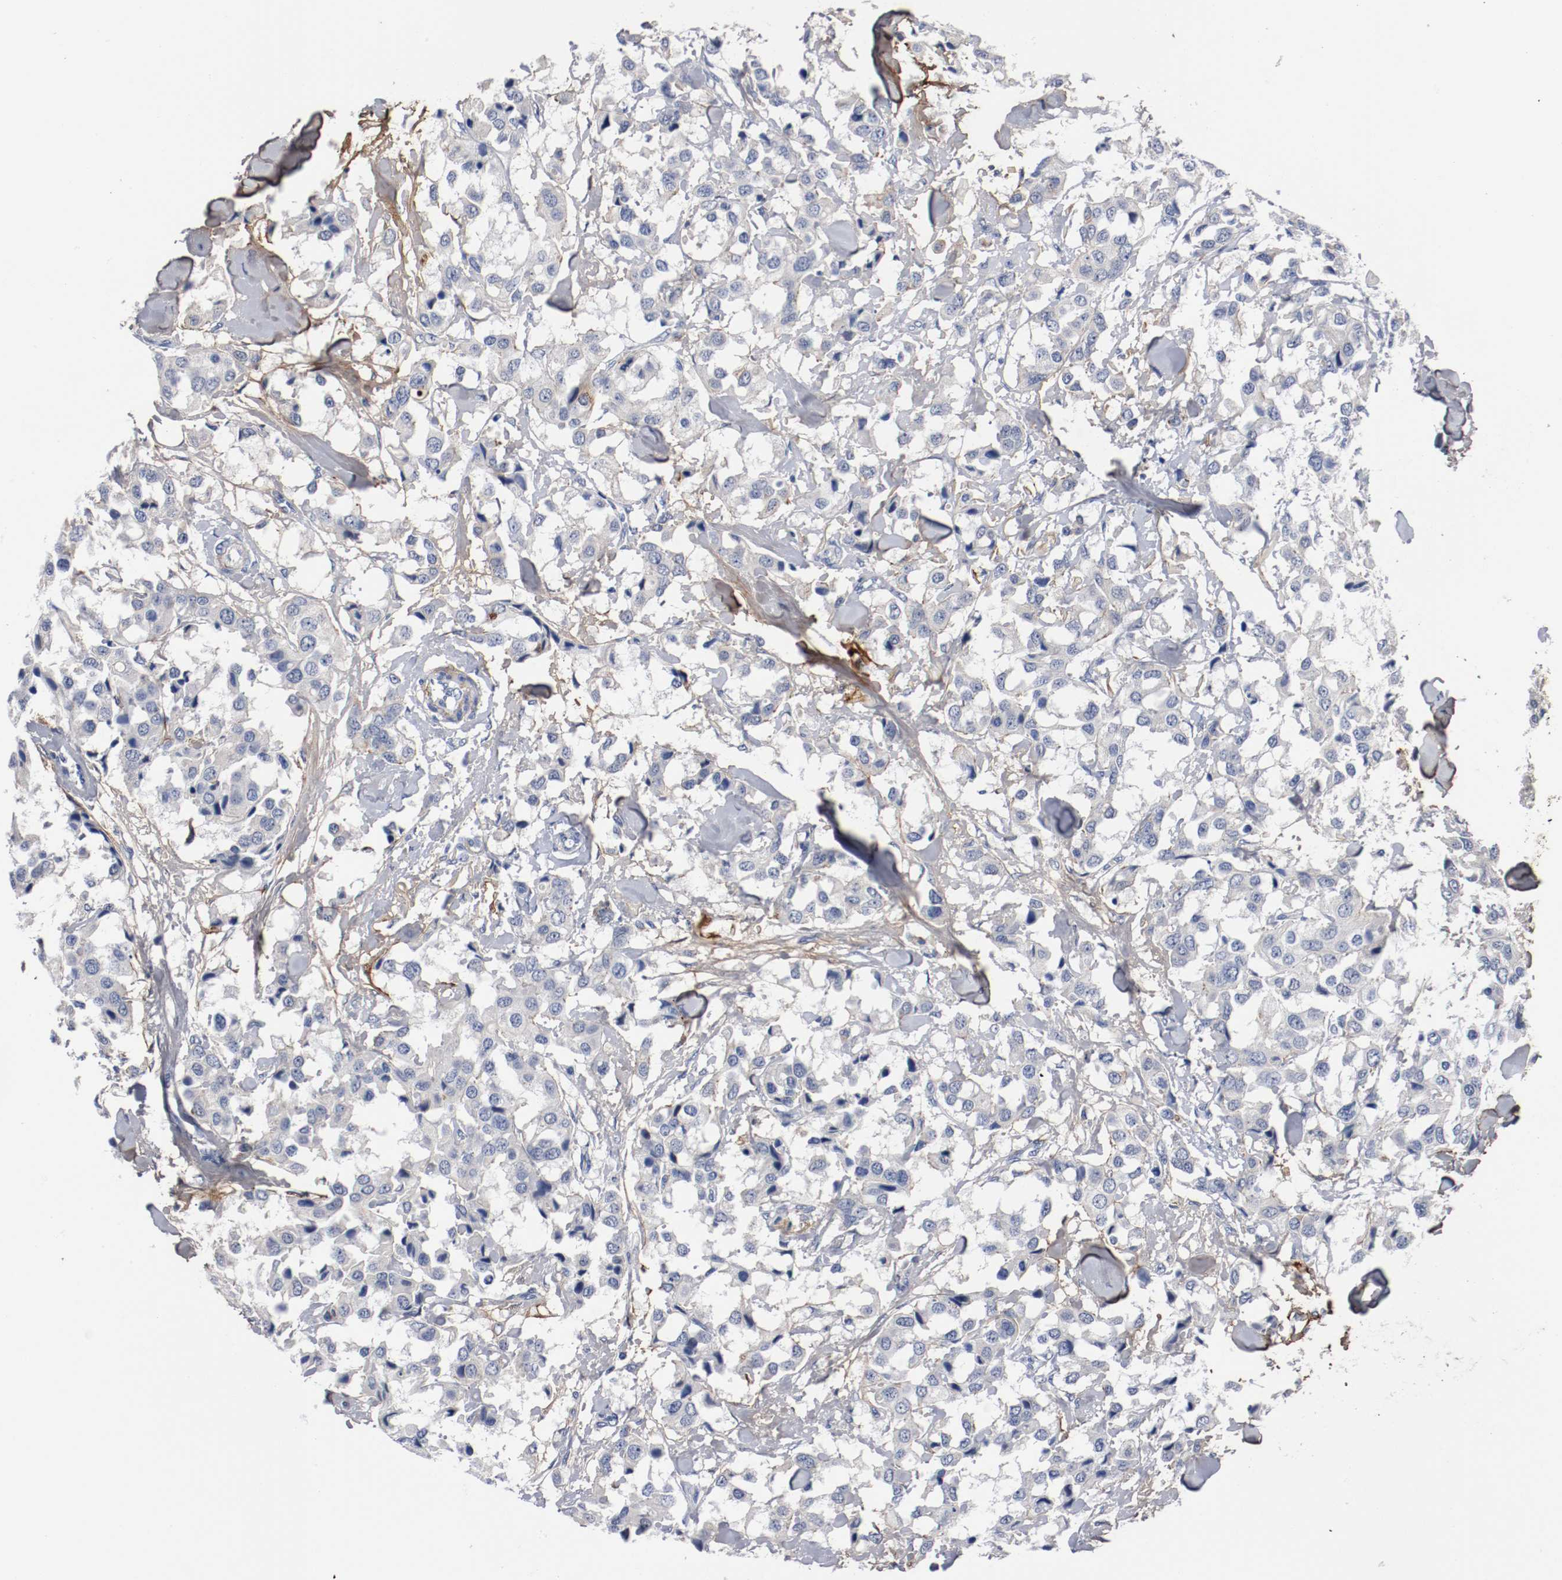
{"staining": {"intensity": "weak", "quantity": "<25%", "location": "cytoplasmic/membranous"}, "tissue": "breast cancer", "cell_type": "Tumor cells", "image_type": "cancer", "snomed": [{"axis": "morphology", "description": "Duct carcinoma"}, {"axis": "topography", "description": "Breast"}], "caption": "Immunohistochemistry photomicrograph of neoplastic tissue: human breast intraductal carcinoma stained with DAB exhibits no significant protein staining in tumor cells.", "gene": "TNC", "patient": {"sex": "female", "age": 80}}